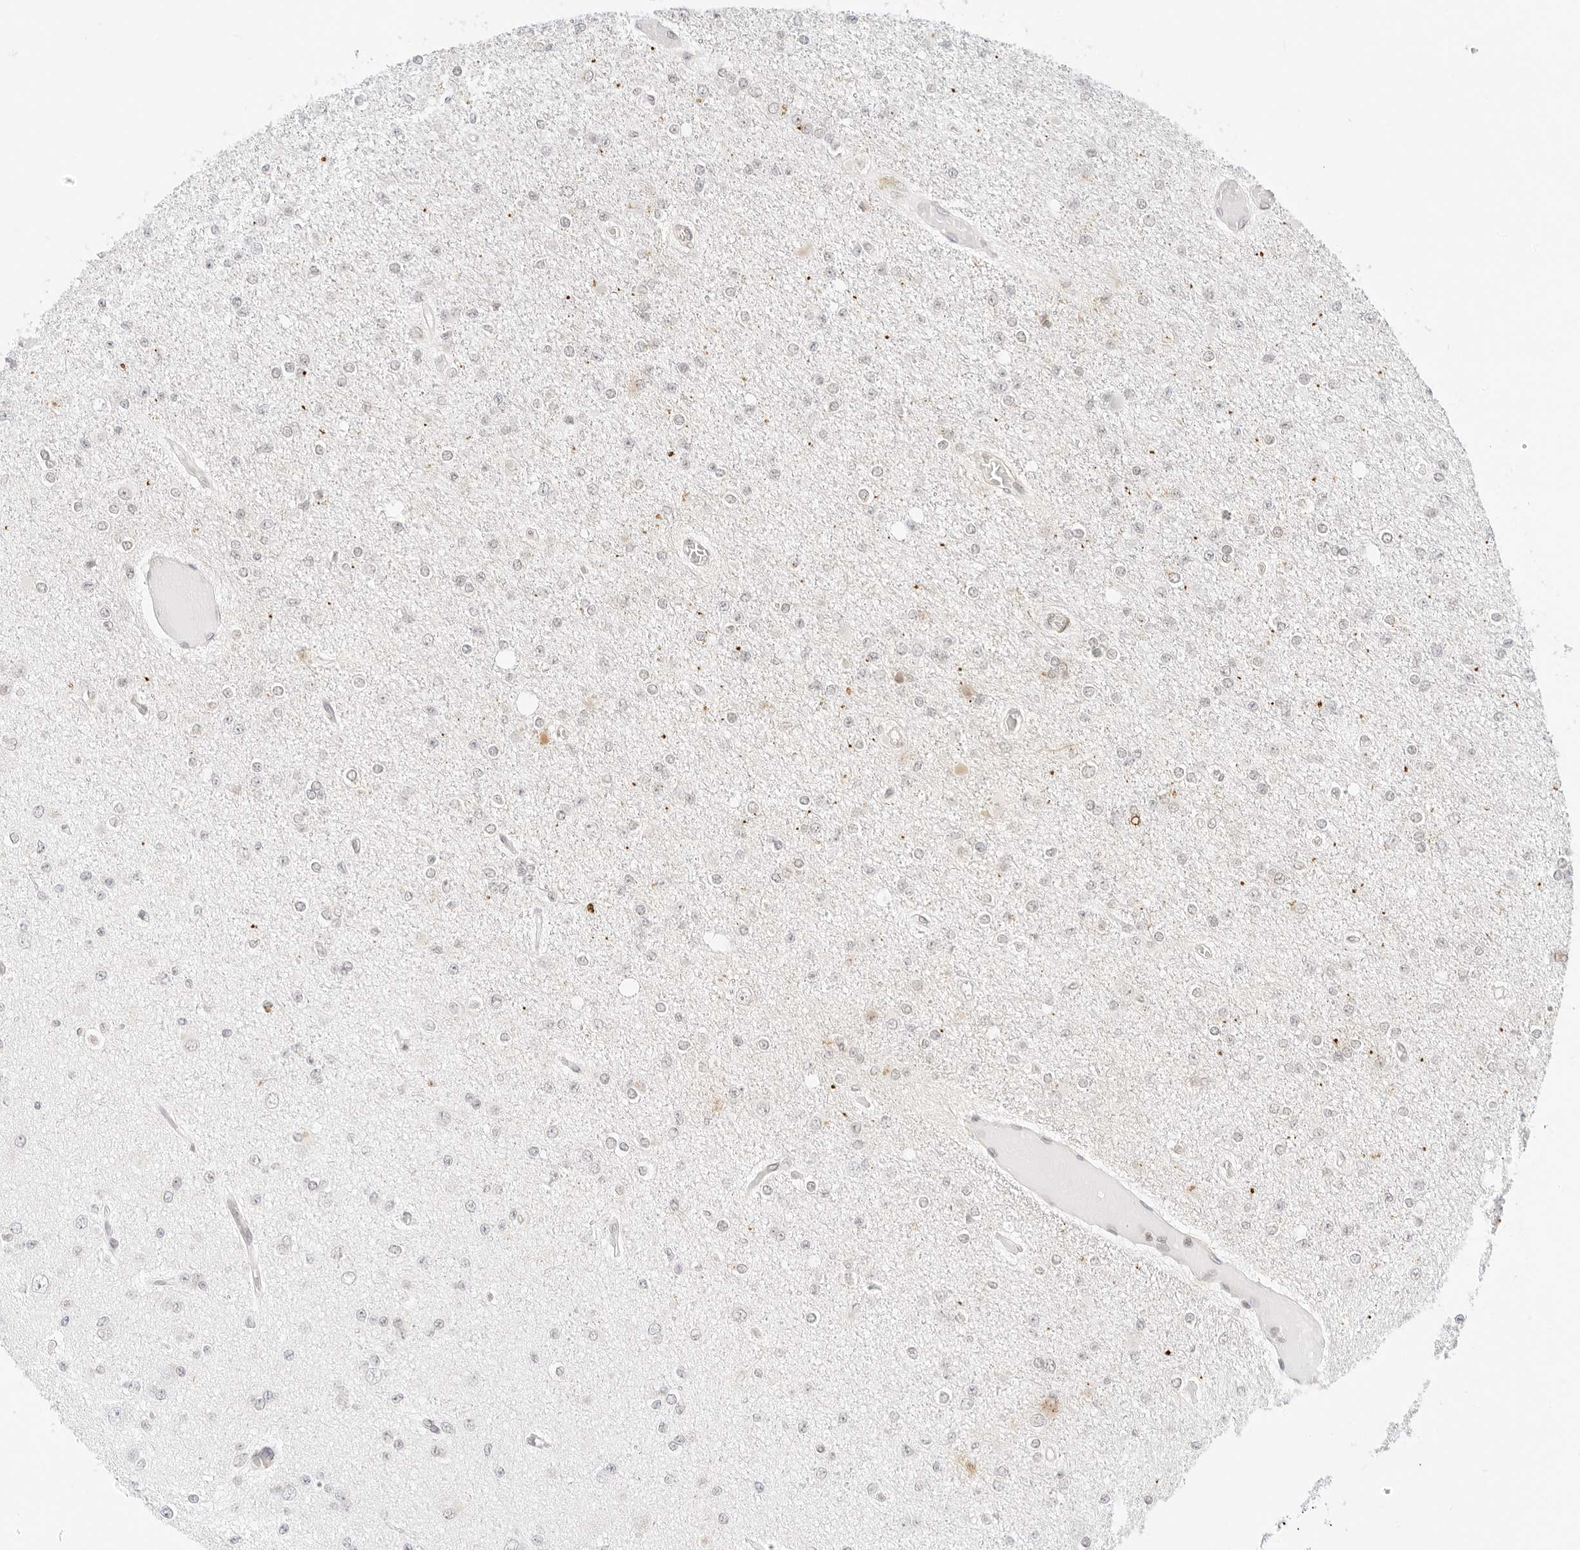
{"staining": {"intensity": "negative", "quantity": "none", "location": "none"}, "tissue": "glioma", "cell_type": "Tumor cells", "image_type": "cancer", "snomed": [{"axis": "morphology", "description": "Glioma, malignant, Low grade"}, {"axis": "topography", "description": "Brain"}], "caption": "High power microscopy image of an immunohistochemistry image of glioma, revealing no significant staining in tumor cells.", "gene": "POLR3C", "patient": {"sex": "female", "age": 22}}